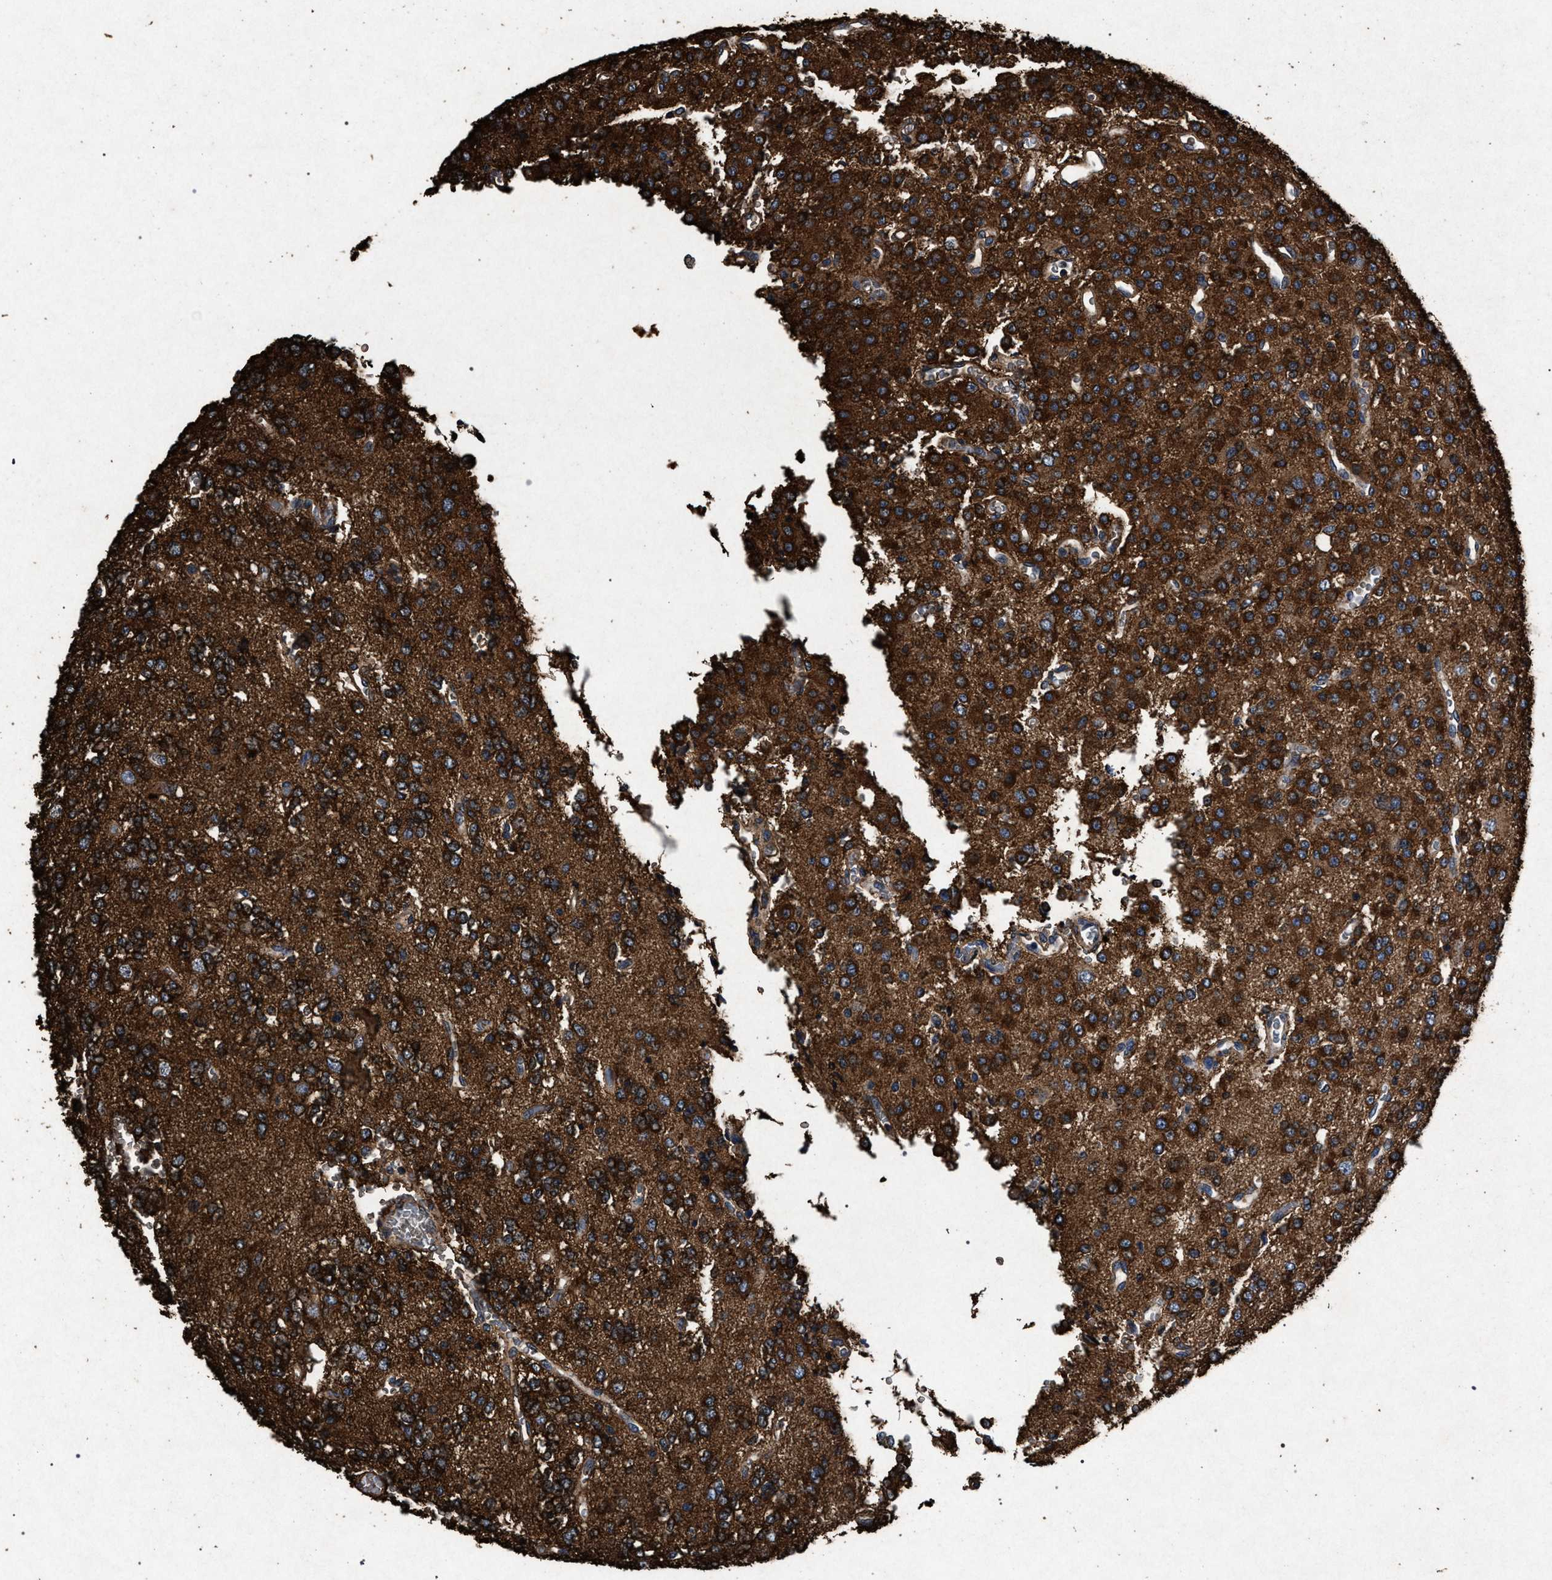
{"staining": {"intensity": "strong", "quantity": ">75%", "location": "cytoplasmic/membranous"}, "tissue": "glioma", "cell_type": "Tumor cells", "image_type": "cancer", "snomed": [{"axis": "morphology", "description": "Glioma, malignant, Low grade"}, {"axis": "topography", "description": "Brain"}], "caption": "Strong cytoplasmic/membranous positivity for a protein is appreciated in approximately >75% of tumor cells of malignant glioma (low-grade) using IHC.", "gene": "MARCKS", "patient": {"sex": "male", "age": 38}}